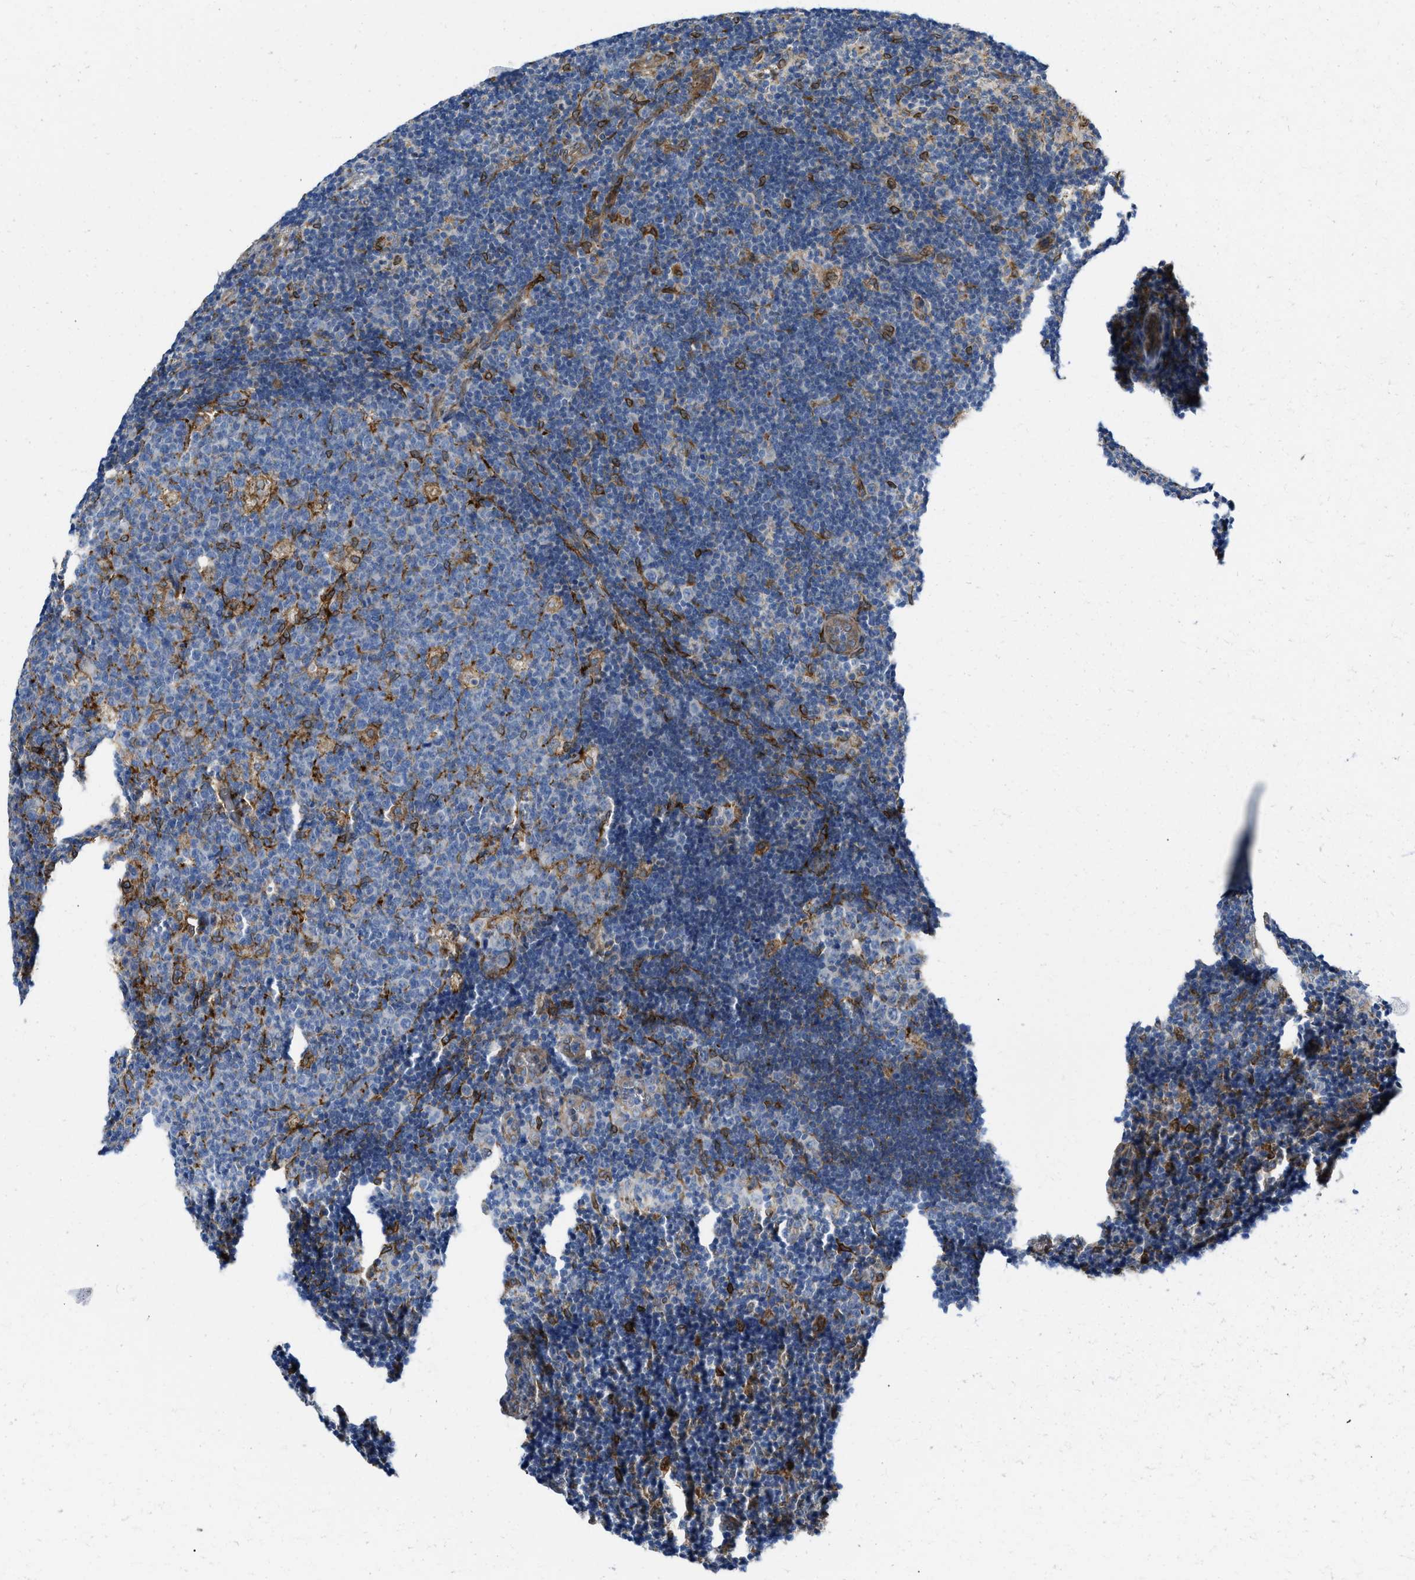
{"staining": {"intensity": "strong", "quantity": "<25%", "location": "cytoplasmic/membranous"}, "tissue": "lymph node", "cell_type": "Germinal center cells", "image_type": "normal", "snomed": [{"axis": "morphology", "description": "Normal tissue, NOS"}, {"axis": "morphology", "description": "Inflammation, NOS"}, {"axis": "topography", "description": "Lymph node"}, {"axis": "topography", "description": "Salivary gland"}], "caption": "A high-resolution image shows immunohistochemistry (IHC) staining of normal lymph node, which displays strong cytoplasmic/membranous positivity in about <25% of germinal center cells. Using DAB (3,3'-diaminobenzidine) (brown) and hematoxylin (blue) stains, captured at high magnification using brightfield microscopy.", "gene": "ERLIN2", "patient": {"sex": "male", "age": 3}}